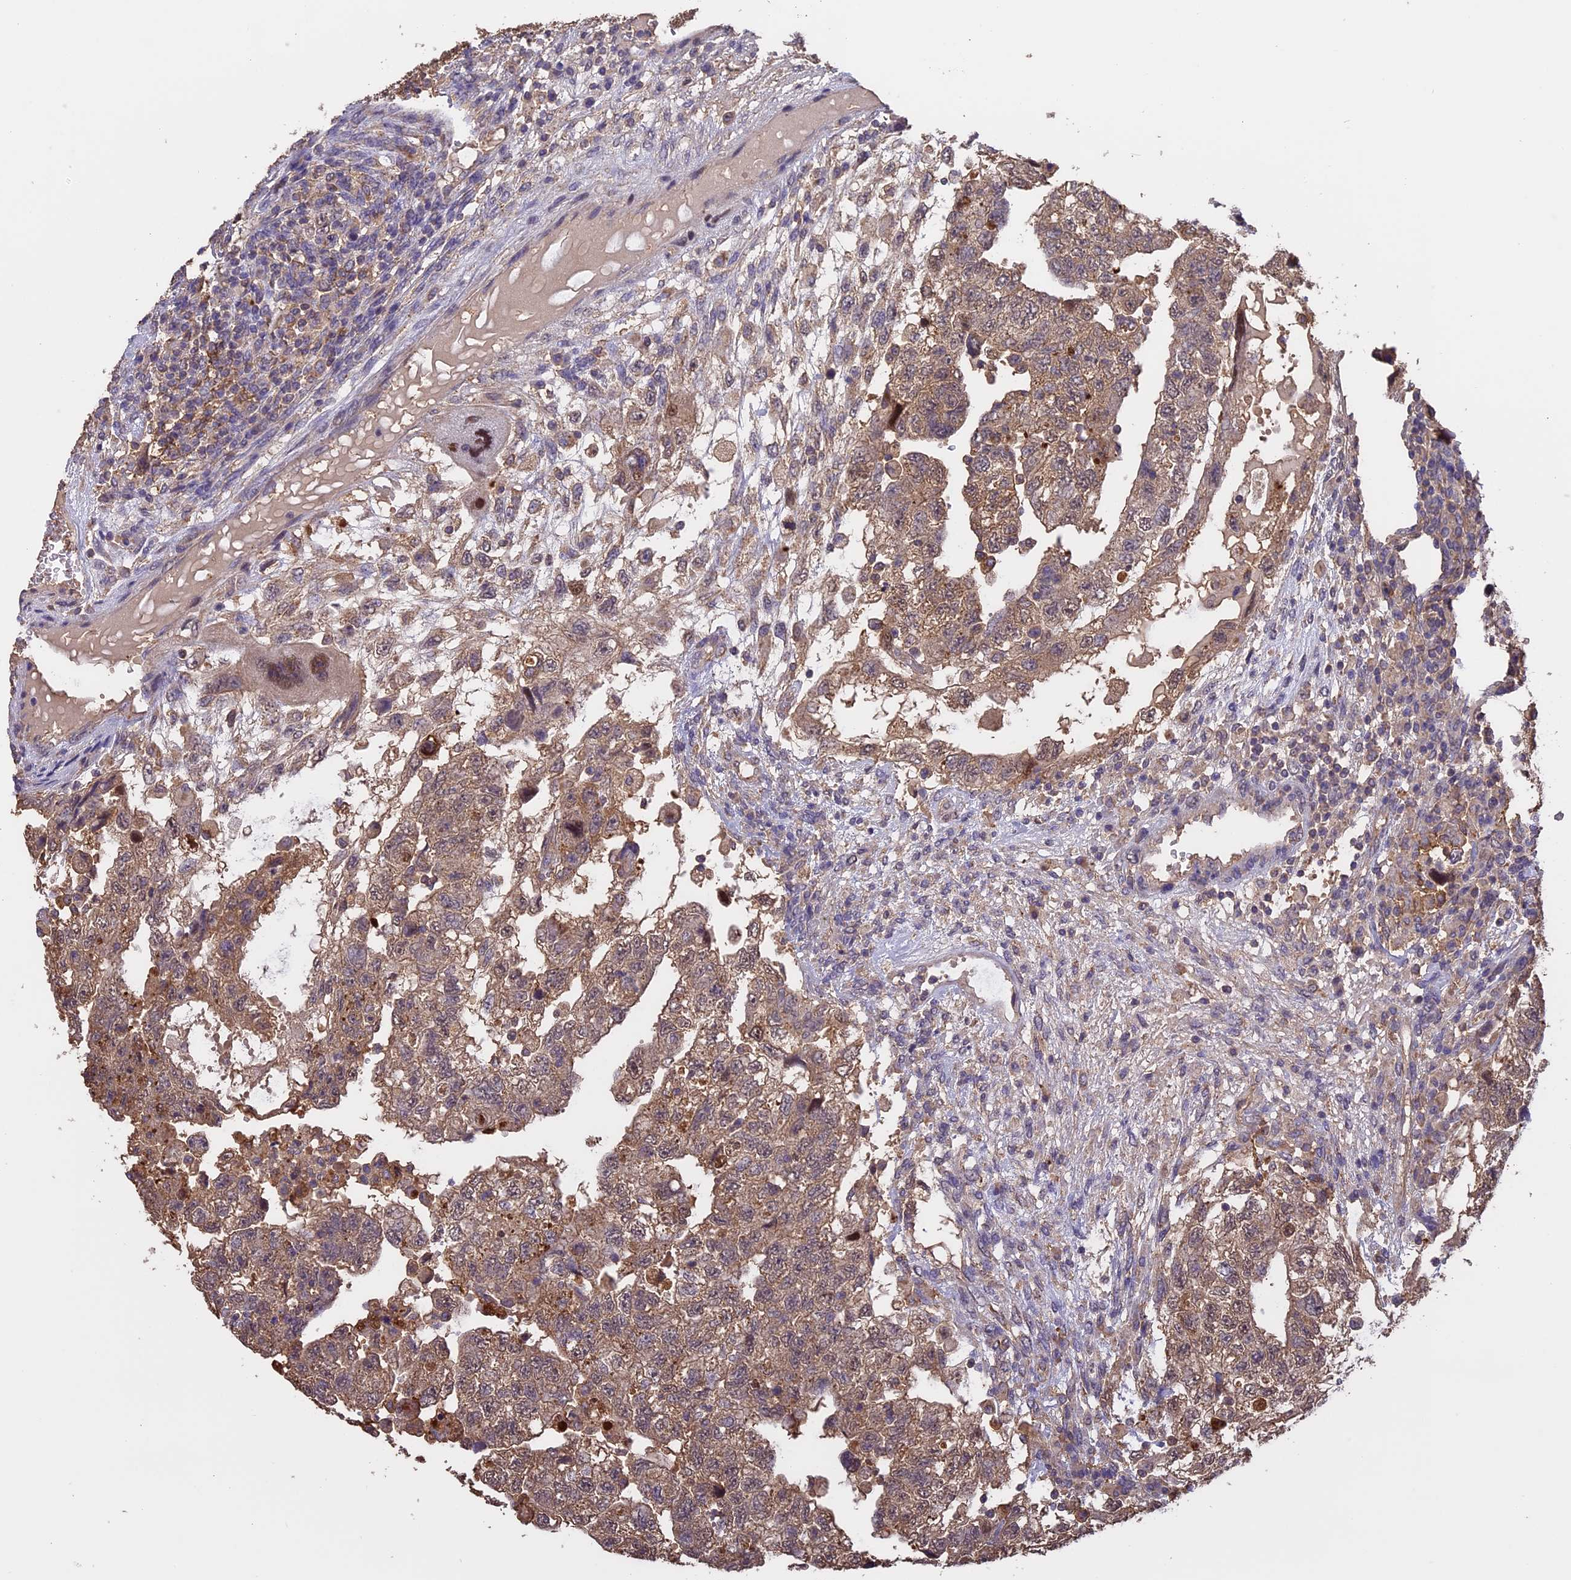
{"staining": {"intensity": "moderate", "quantity": ">75%", "location": "cytoplasmic/membranous,nuclear"}, "tissue": "testis cancer", "cell_type": "Tumor cells", "image_type": "cancer", "snomed": [{"axis": "morphology", "description": "Carcinoma, Embryonal, NOS"}, {"axis": "topography", "description": "Testis"}], "caption": "Testis cancer (embryonal carcinoma) stained for a protein reveals moderate cytoplasmic/membranous and nuclear positivity in tumor cells.", "gene": "ARHGAP19", "patient": {"sex": "male", "age": 36}}